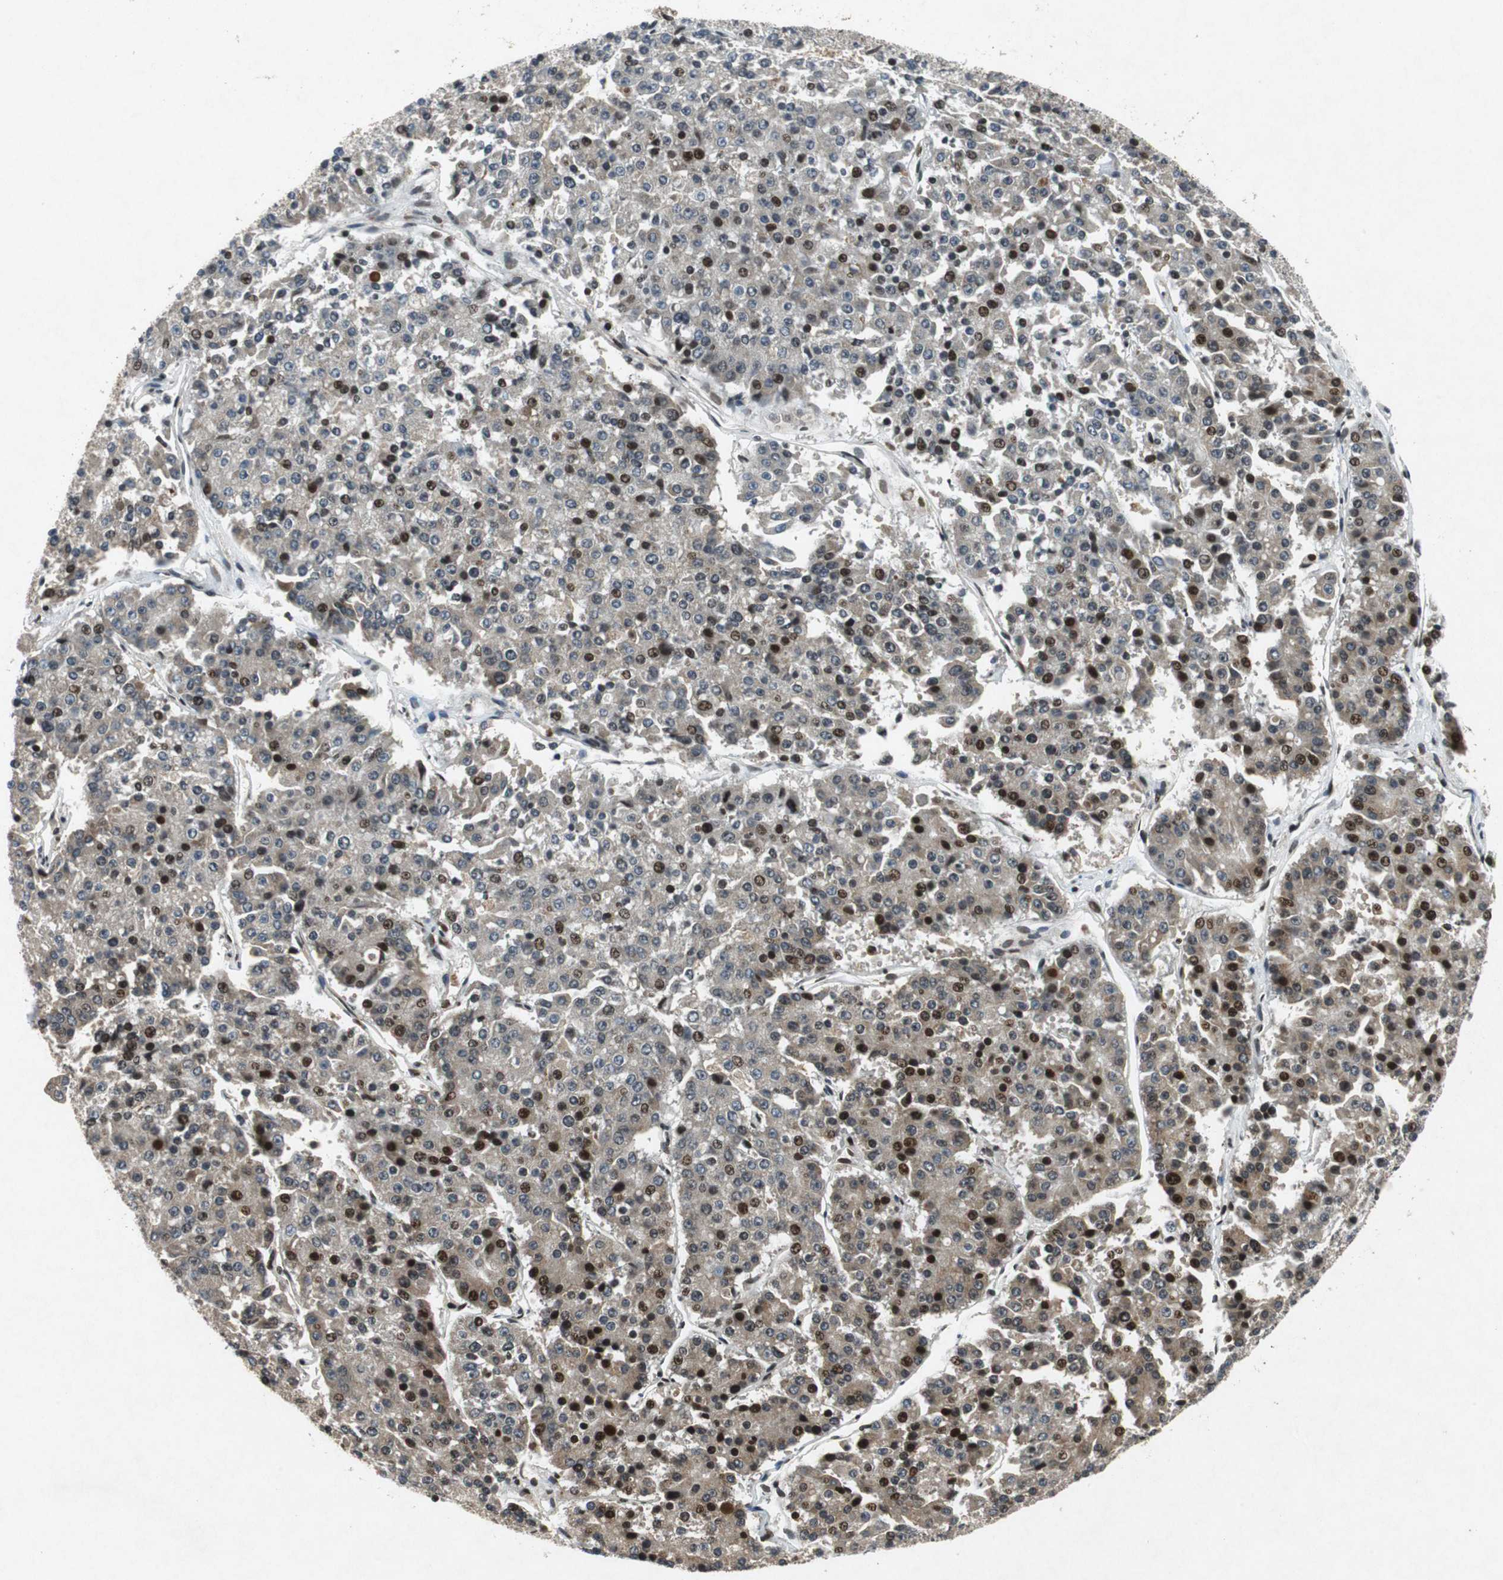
{"staining": {"intensity": "weak", "quantity": "25%-75%", "location": "cytoplasmic/membranous,nuclear"}, "tissue": "pancreatic cancer", "cell_type": "Tumor cells", "image_type": "cancer", "snomed": [{"axis": "morphology", "description": "Adenocarcinoma, NOS"}, {"axis": "topography", "description": "Pancreas"}], "caption": "Protein staining of pancreatic cancer (adenocarcinoma) tissue displays weak cytoplasmic/membranous and nuclear positivity in approximately 25%-75% of tumor cells.", "gene": "TUBA4A", "patient": {"sex": "male", "age": 50}}